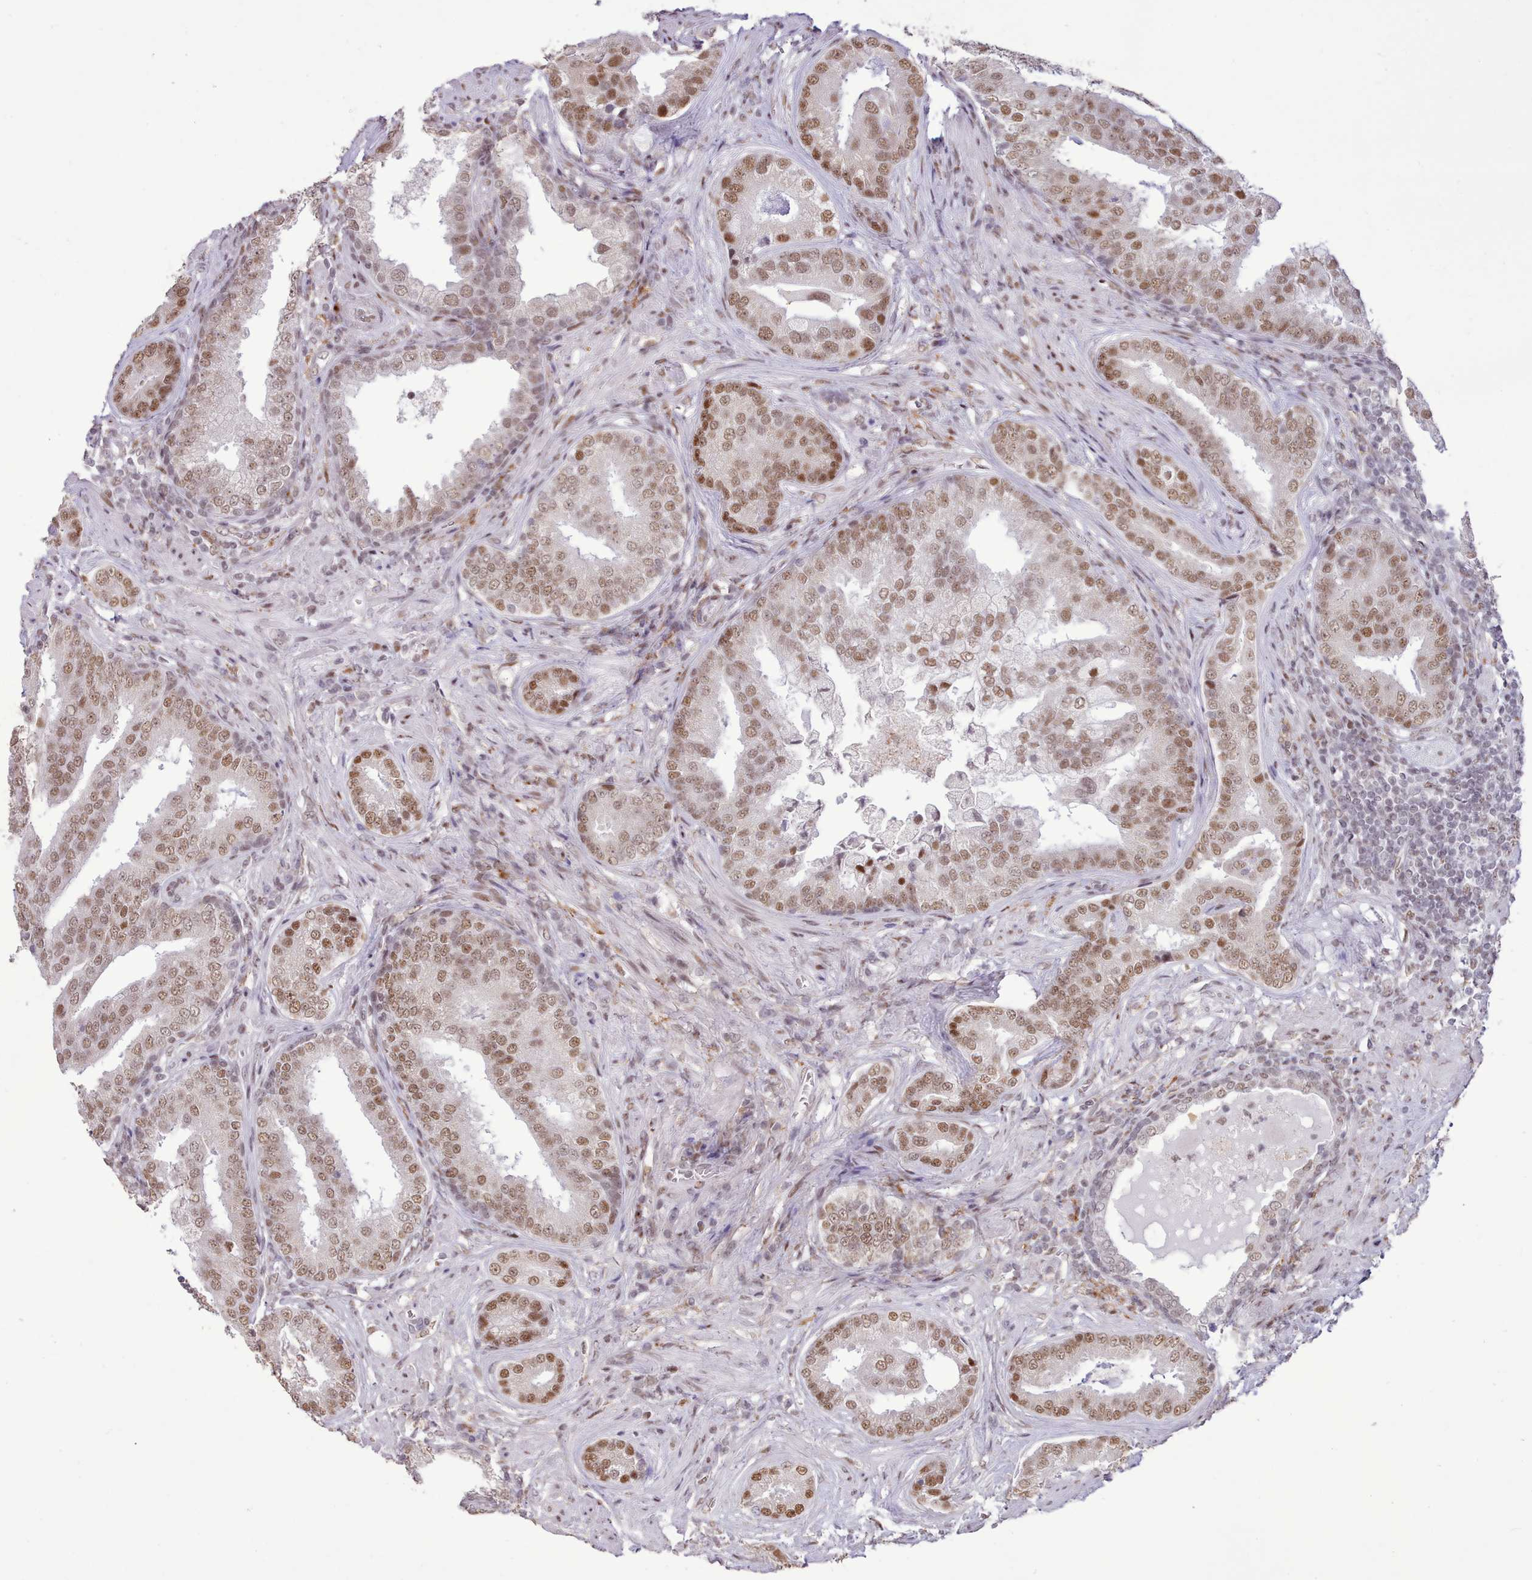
{"staining": {"intensity": "moderate", "quantity": ">75%", "location": "nuclear"}, "tissue": "prostate cancer", "cell_type": "Tumor cells", "image_type": "cancer", "snomed": [{"axis": "morphology", "description": "Adenocarcinoma, High grade"}, {"axis": "topography", "description": "Prostate"}], "caption": "Brown immunohistochemical staining in prostate cancer (high-grade adenocarcinoma) exhibits moderate nuclear staining in approximately >75% of tumor cells. (Brightfield microscopy of DAB IHC at high magnification).", "gene": "TAF15", "patient": {"sex": "male", "age": 55}}